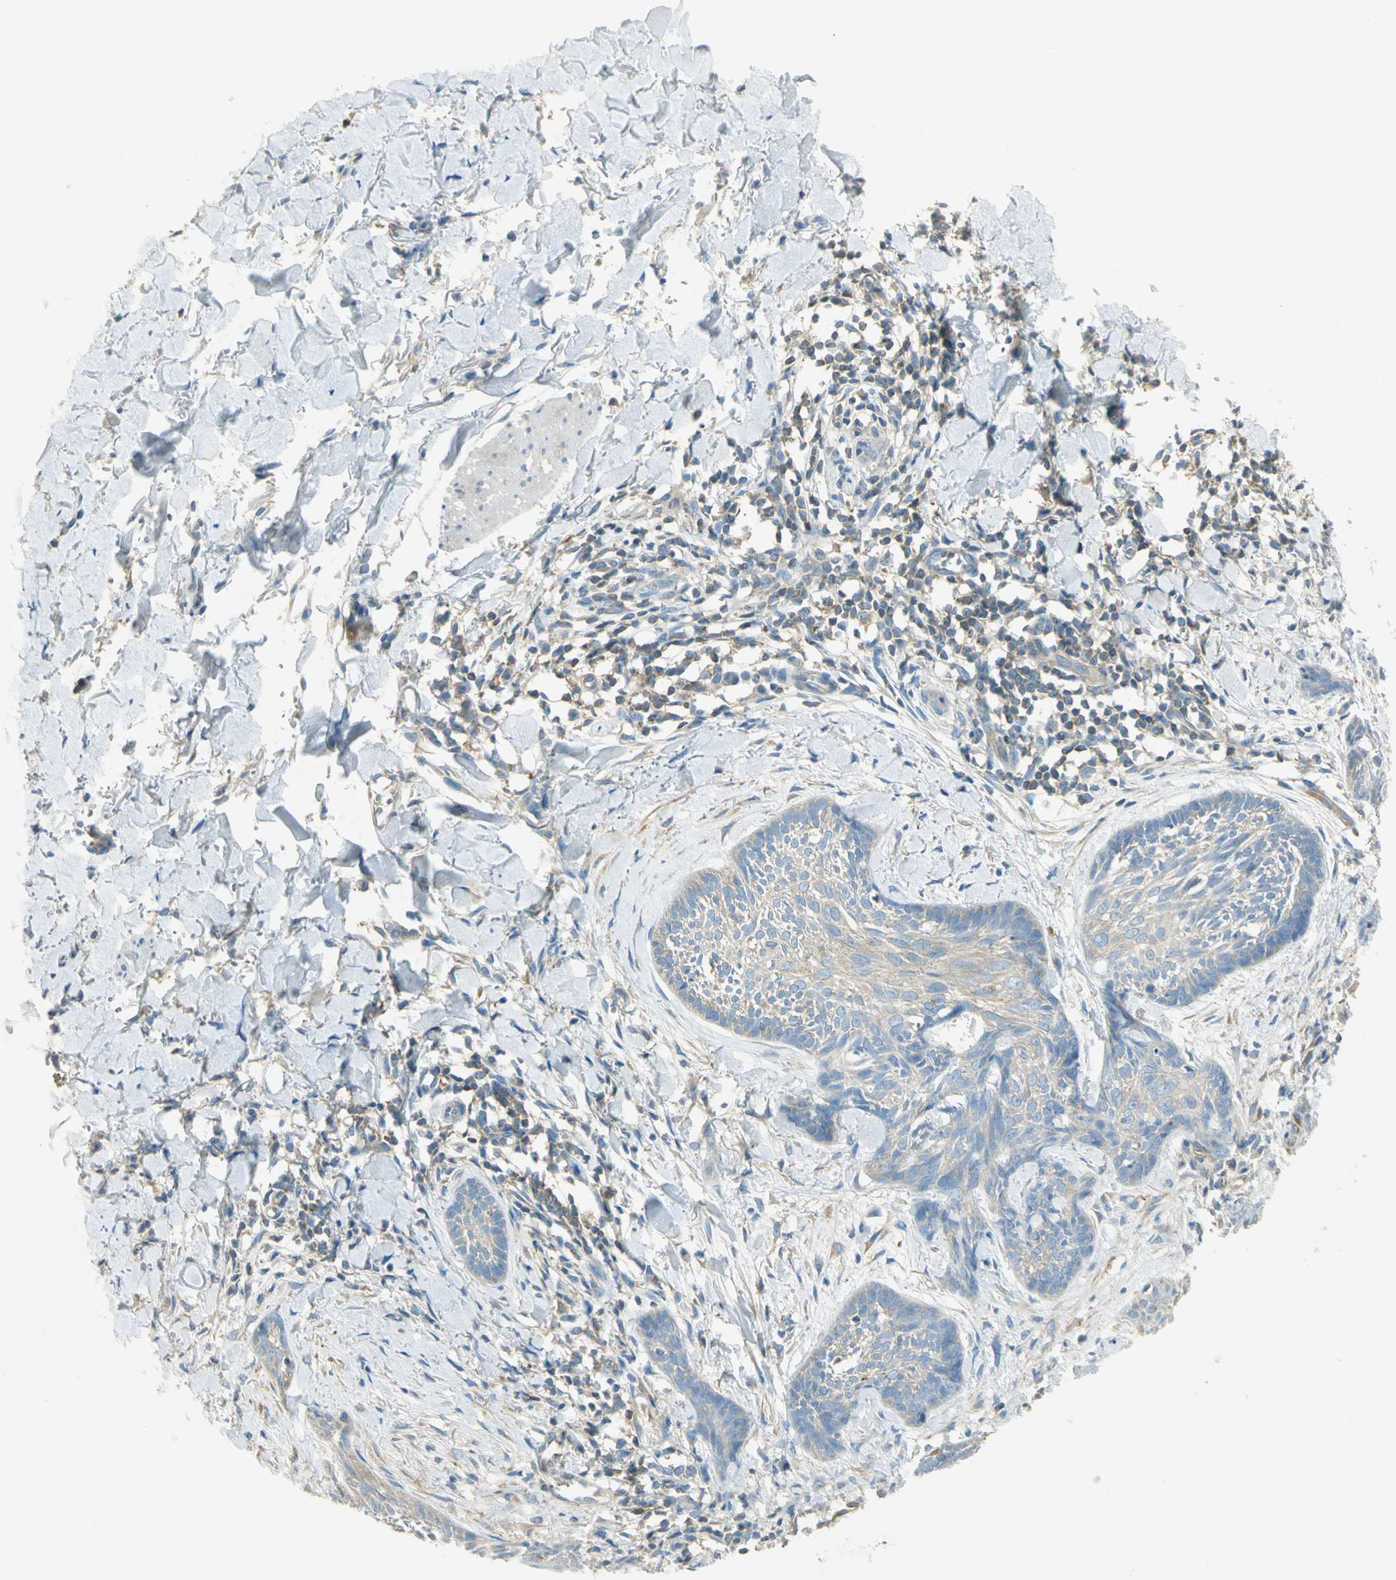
{"staining": {"intensity": "weak", "quantity": "<25%", "location": "cytoplasmic/membranous"}, "tissue": "skin cancer", "cell_type": "Tumor cells", "image_type": "cancer", "snomed": [{"axis": "morphology", "description": "Normal tissue, NOS"}, {"axis": "morphology", "description": "Basal cell carcinoma"}, {"axis": "topography", "description": "Skin"}], "caption": "Protein analysis of skin cancer (basal cell carcinoma) reveals no significant staining in tumor cells.", "gene": "TSC22D2", "patient": {"sex": "male", "age": 71}}